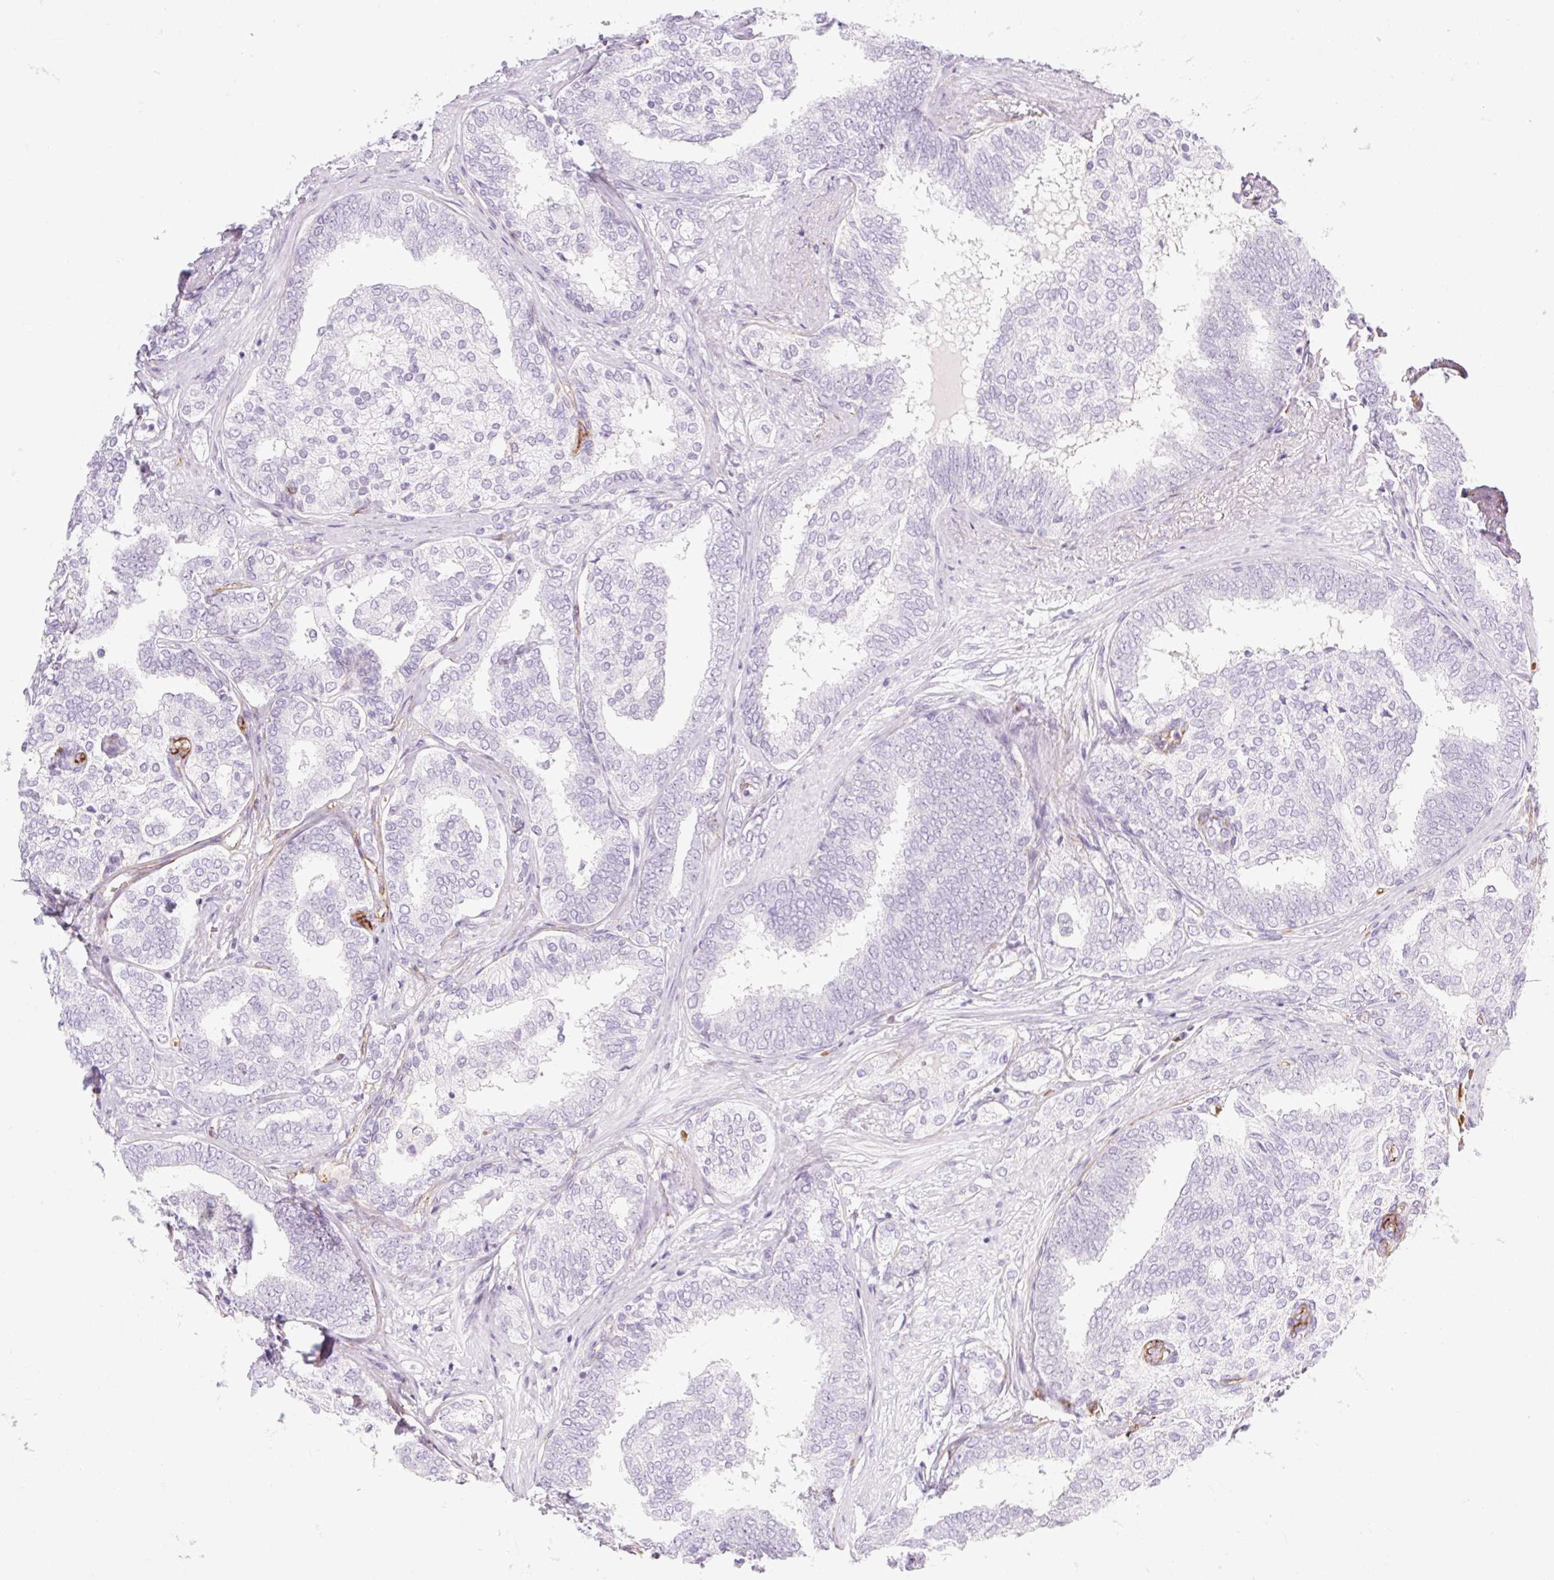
{"staining": {"intensity": "negative", "quantity": "none", "location": "none"}, "tissue": "prostate cancer", "cell_type": "Tumor cells", "image_type": "cancer", "snomed": [{"axis": "morphology", "description": "Adenocarcinoma, High grade"}, {"axis": "topography", "description": "Prostate"}], "caption": "A micrograph of adenocarcinoma (high-grade) (prostate) stained for a protein exhibits no brown staining in tumor cells. (DAB (3,3'-diaminobenzidine) IHC, high magnification).", "gene": "TAF1L", "patient": {"sex": "male", "age": 72}}